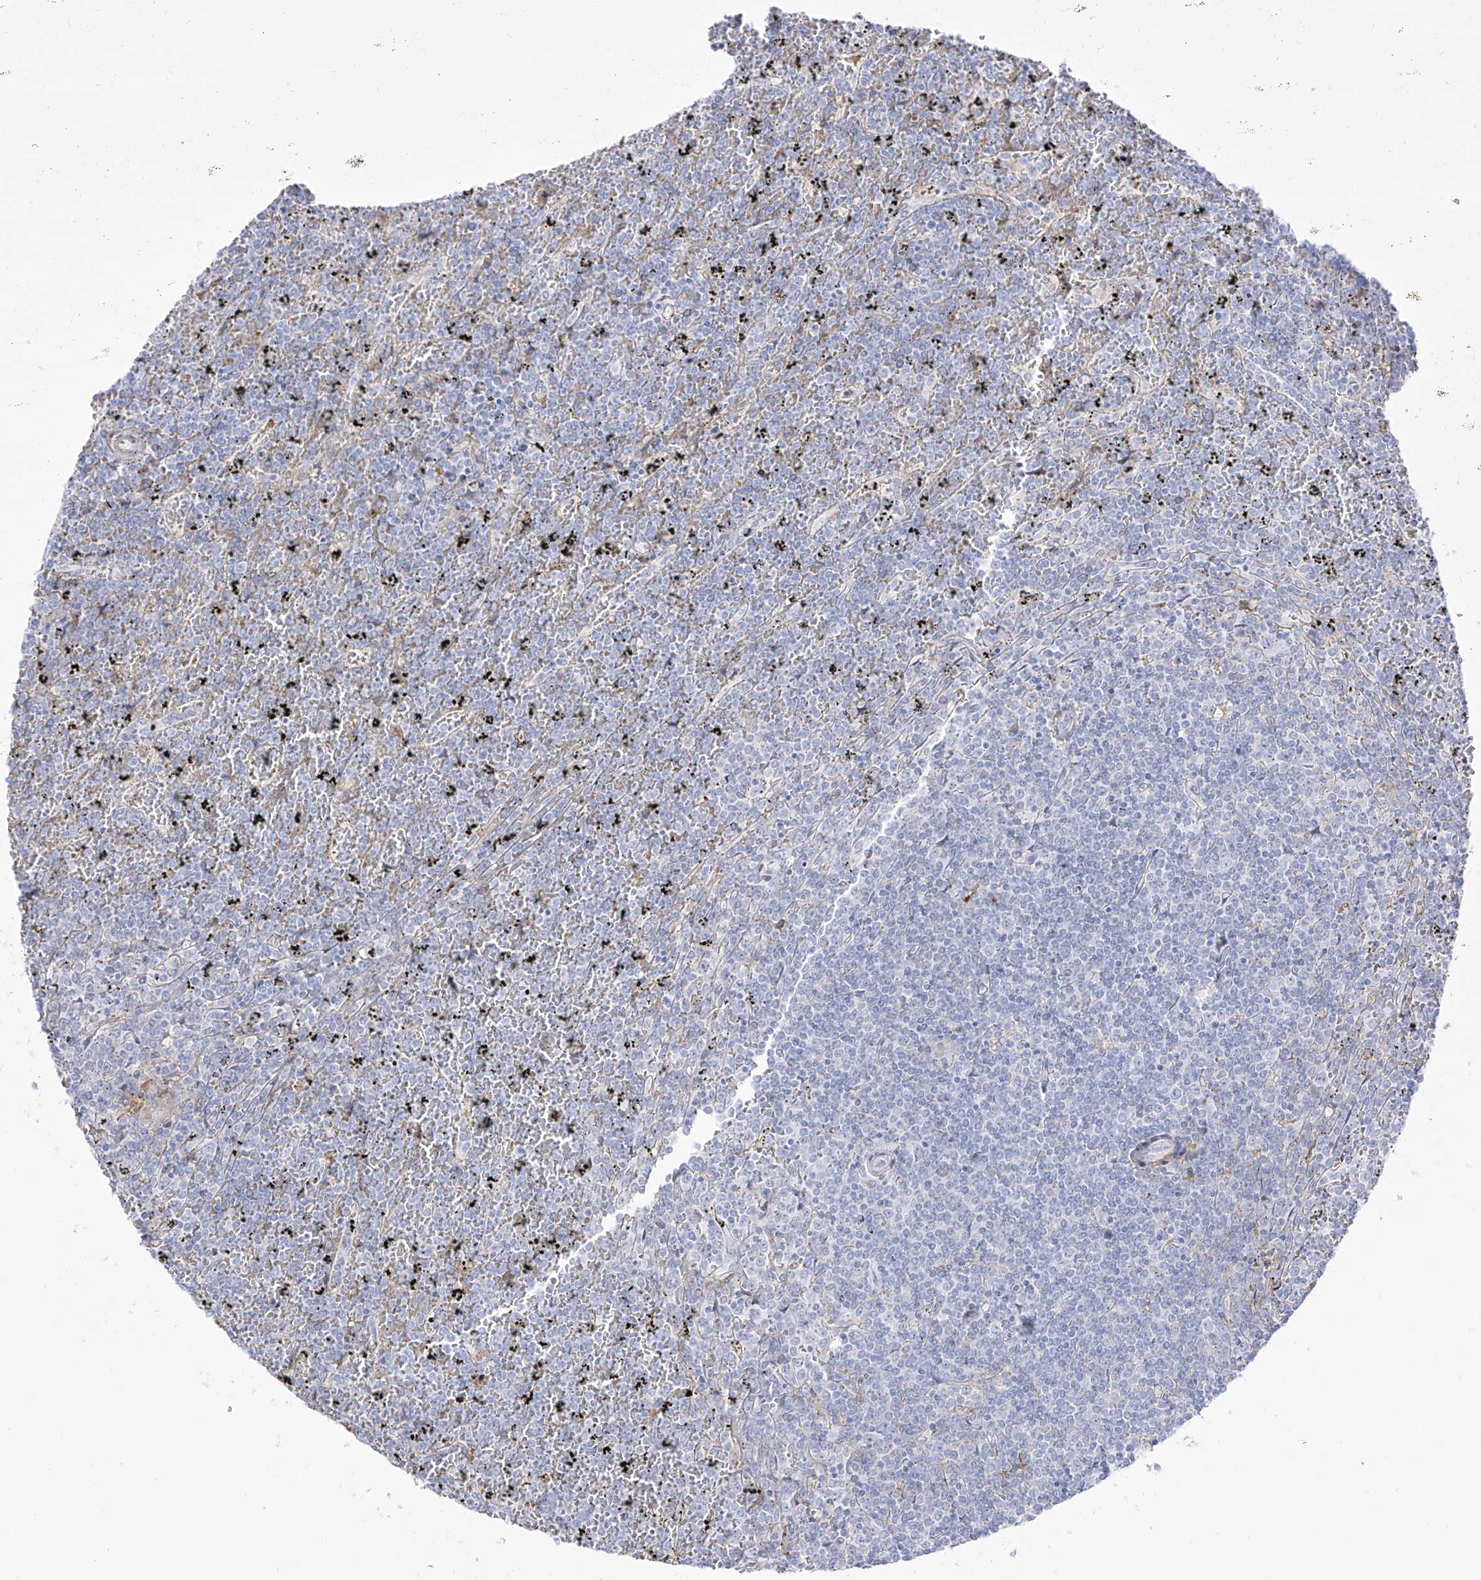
{"staining": {"intensity": "negative", "quantity": "none", "location": "none"}, "tissue": "lymphoma", "cell_type": "Tumor cells", "image_type": "cancer", "snomed": [{"axis": "morphology", "description": "Malignant lymphoma, non-Hodgkin's type, Low grade"}, {"axis": "topography", "description": "Spleen"}], "caption": "An image of human lymphoma is negative for staining in tumor cells.", "gene": "ZGRF1", "patient": {"sex": "female", "age": 19}}